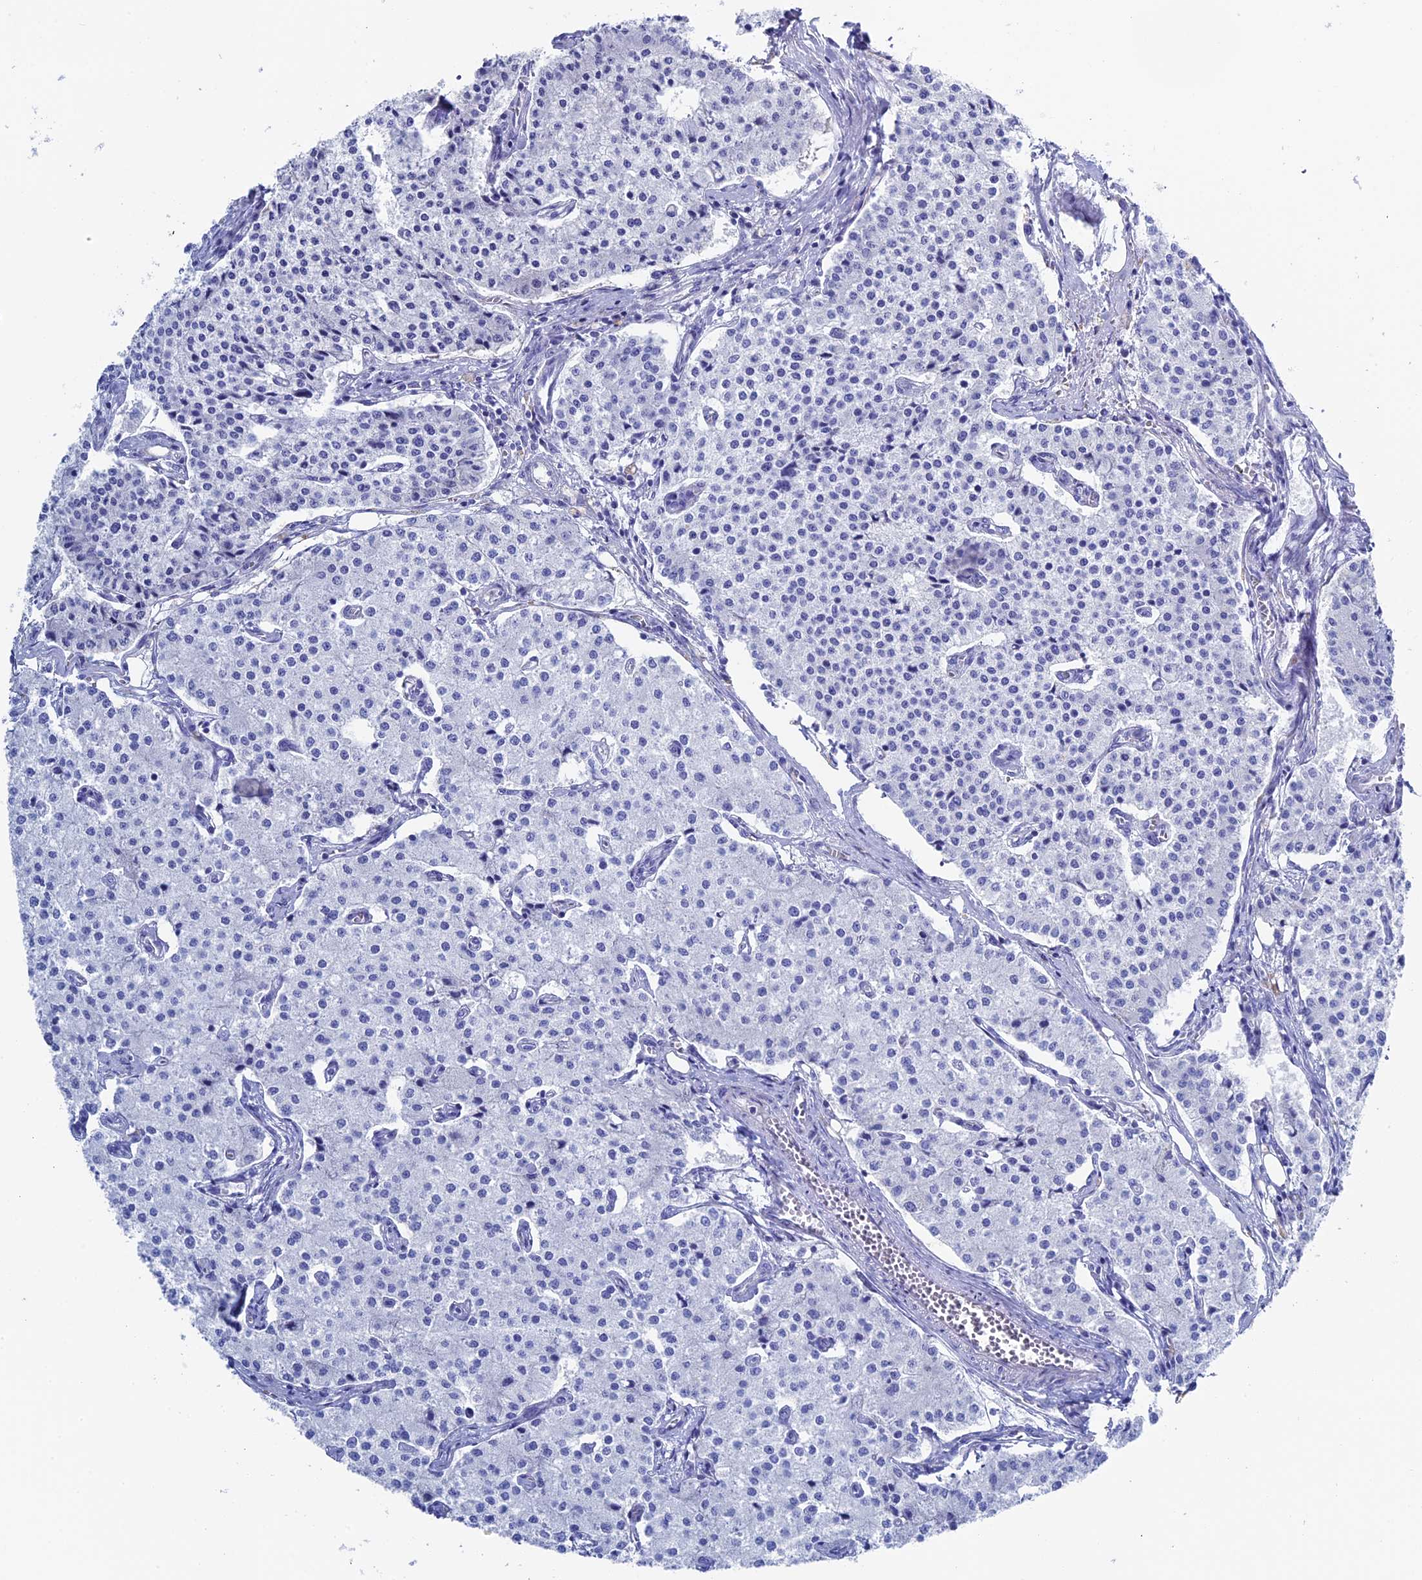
{"staining": {"intensity": "negative", "quantity": "none", "location": "none"}, "tissue": "carcinoid", "cell_type": "Tumor cells", "image_type": "cancer", "snomed": [{"axis": "morphology", "description": "Carcinoid, malignant, NOS"}, {"axis": "topography", "description": "Colon"}], "caption": "A high-resolution photomicrograph shows immunohistochemistry (IHC) staining of carcinoid, which shows no significant expression in tumor cells.", "gene": "UNC119", "patient": {"sex": "female", "age": 52}}